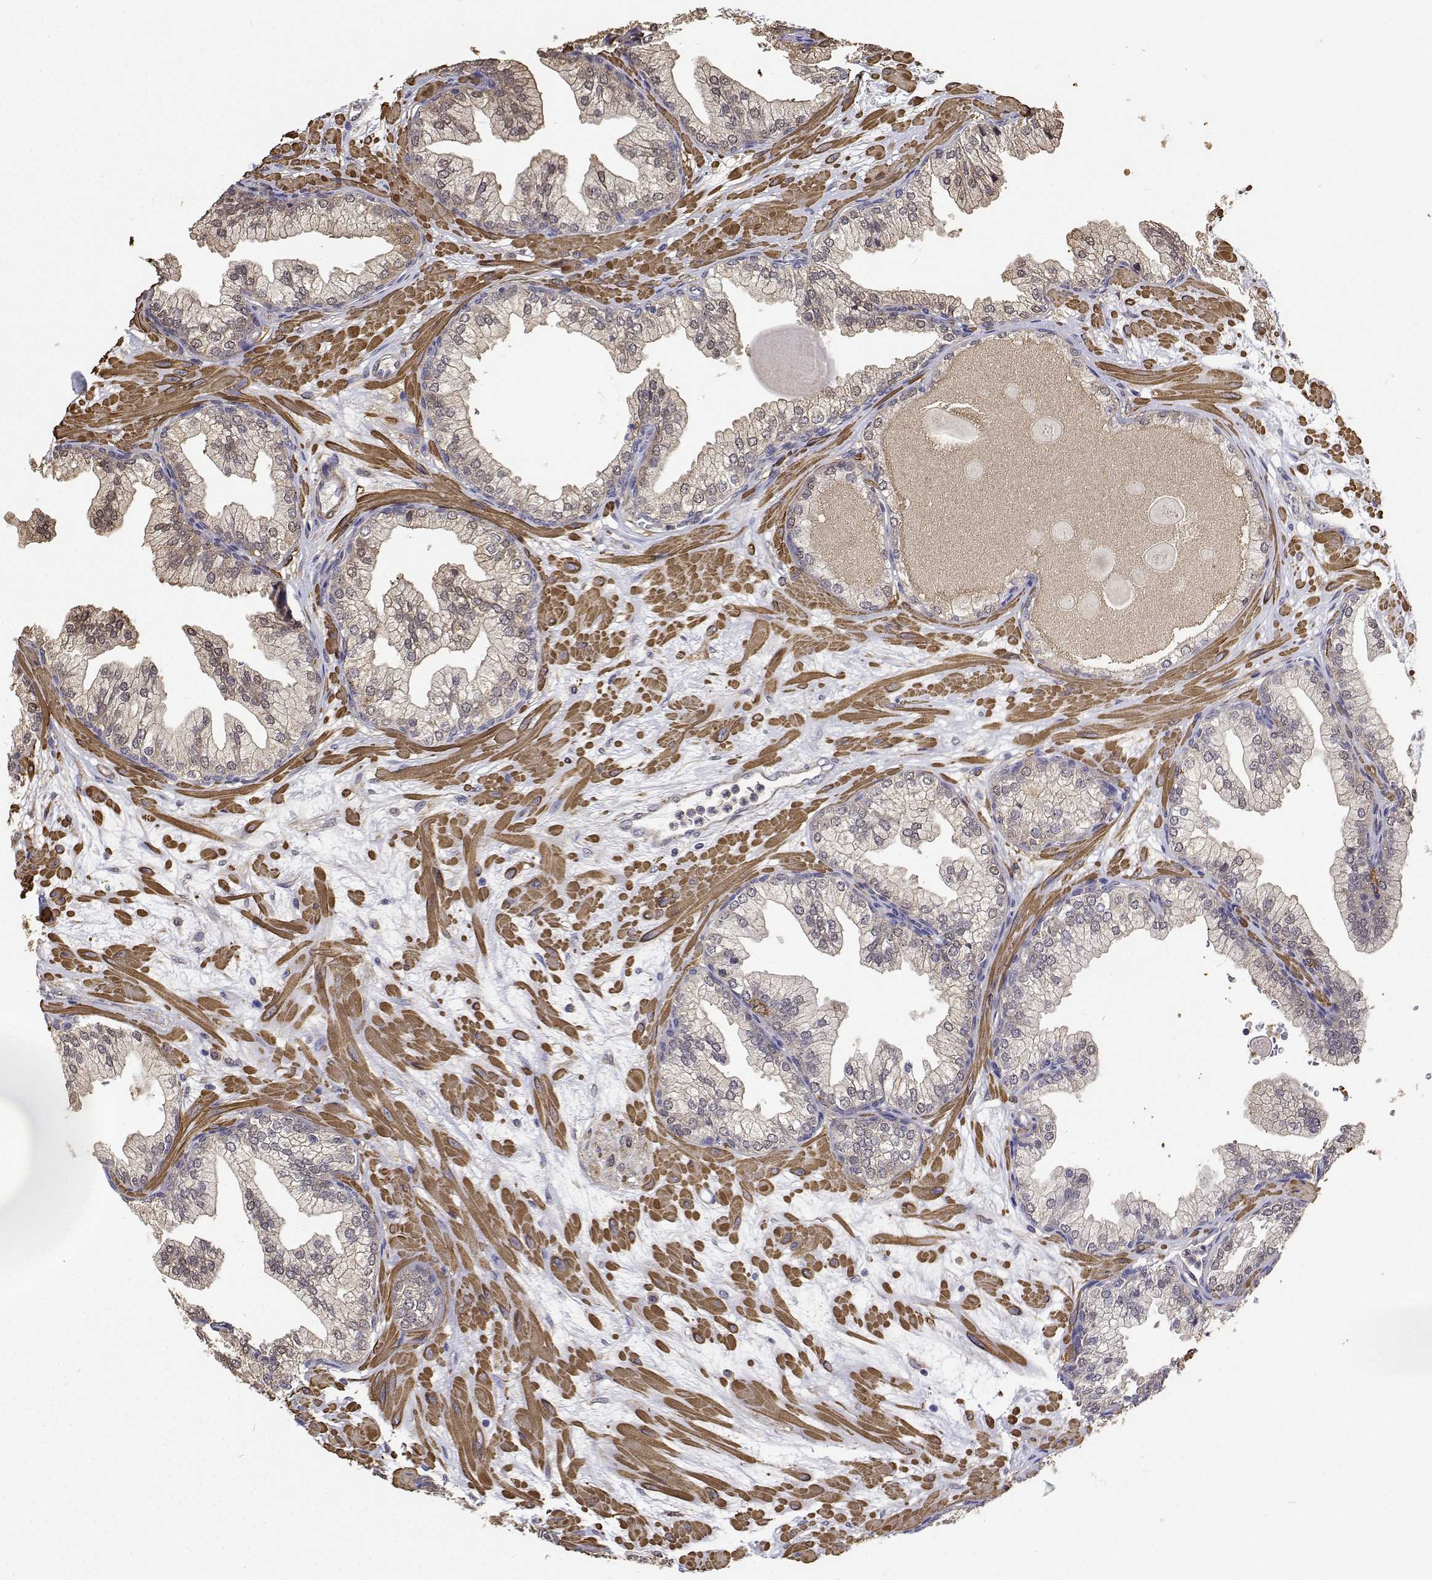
{"staining": {"intensity": "weak", "quantity": "25%-75%", "location": "cytoplasmic/membranous,nuclear"}, "tissue": "prostate", "cell_type": "Glandular cells", "image_type": "normal", "snomed": [{"axis": "morphology", "description": "Normal tissue, NOS"}, {"axis": "topography", "description": "Prostate"}, {"axis": "topography", "description": "Peripheral nerve tissue"}], "caption": "Immunohistochemistry (IHC) staining of benign prostate, which reveals low levels of weak cytoplasmic/membranous,nuclear positivity in about 25%-75% of glandular cells indicating weak cytoplasmic/membranous,nuclear protein expression. The staining was performed using DAB (3,3'-diaminobenzidine) (brown) for protein detection and nuclei were counterstained in hematoxylin (blue).", "gene": "PCID2", "patient": {"sex": "male", "age": 61}}